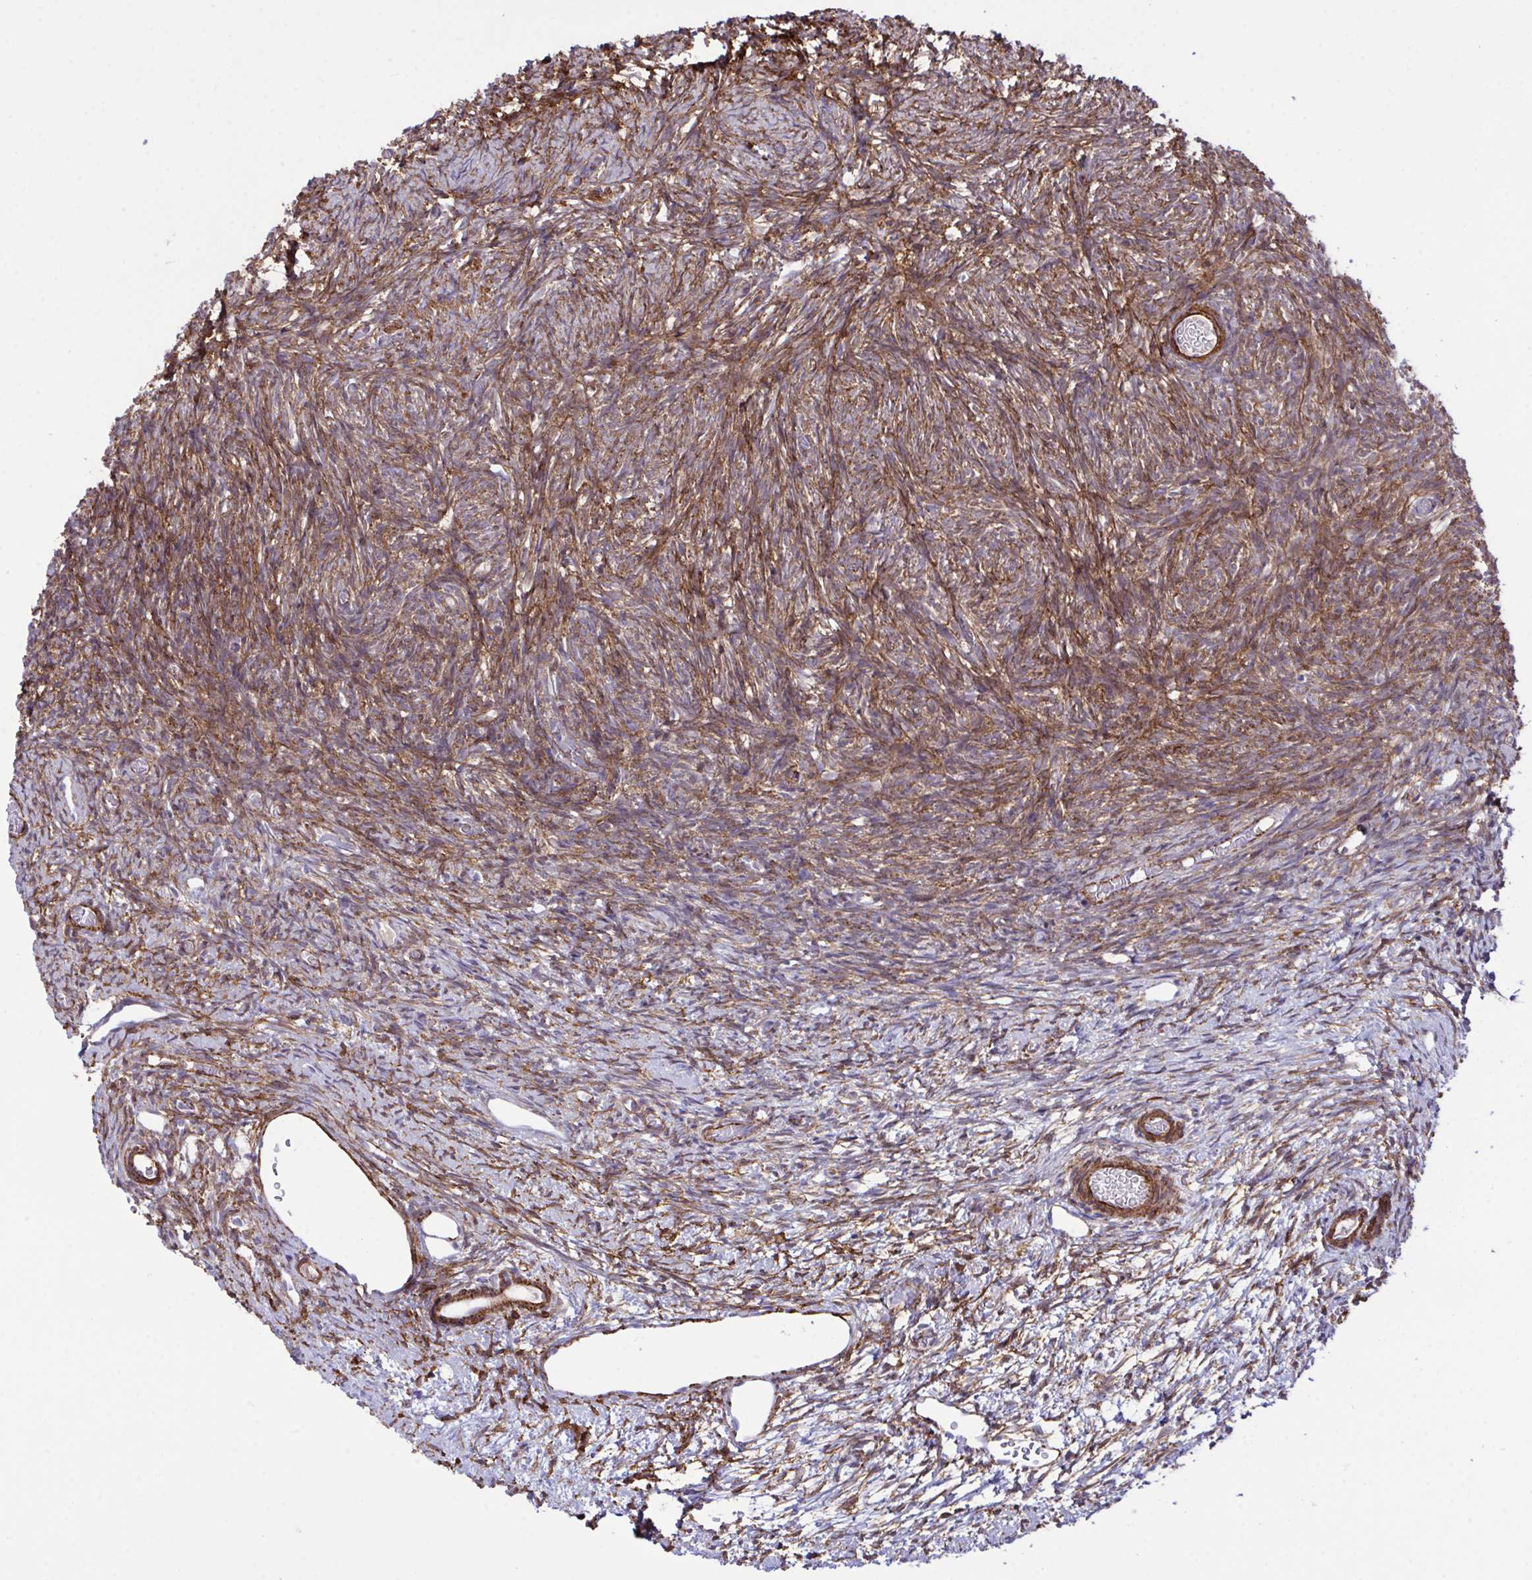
{"staining": {"intensity": "negative", "quantity": "none", "location": "none"}, "tissue": "ovary", "cell_type": "Follicle cells", "image_type": "normal", "snomed": [{"axis": "morphology", "description": "Normal tissue, NOS"}, {"axis": "topography", "description": "Ovary"}], "caption": "DAB immunohistochemical staining of unremarkable ovary demonstrates no significant positivity in follicle cells. The staining is performed using DAB brown chromogen with nuclei counter-stained in using hematoxylin.", "gene": "SYNPO2L", "patient": {"sex": "female", "age": 39}}